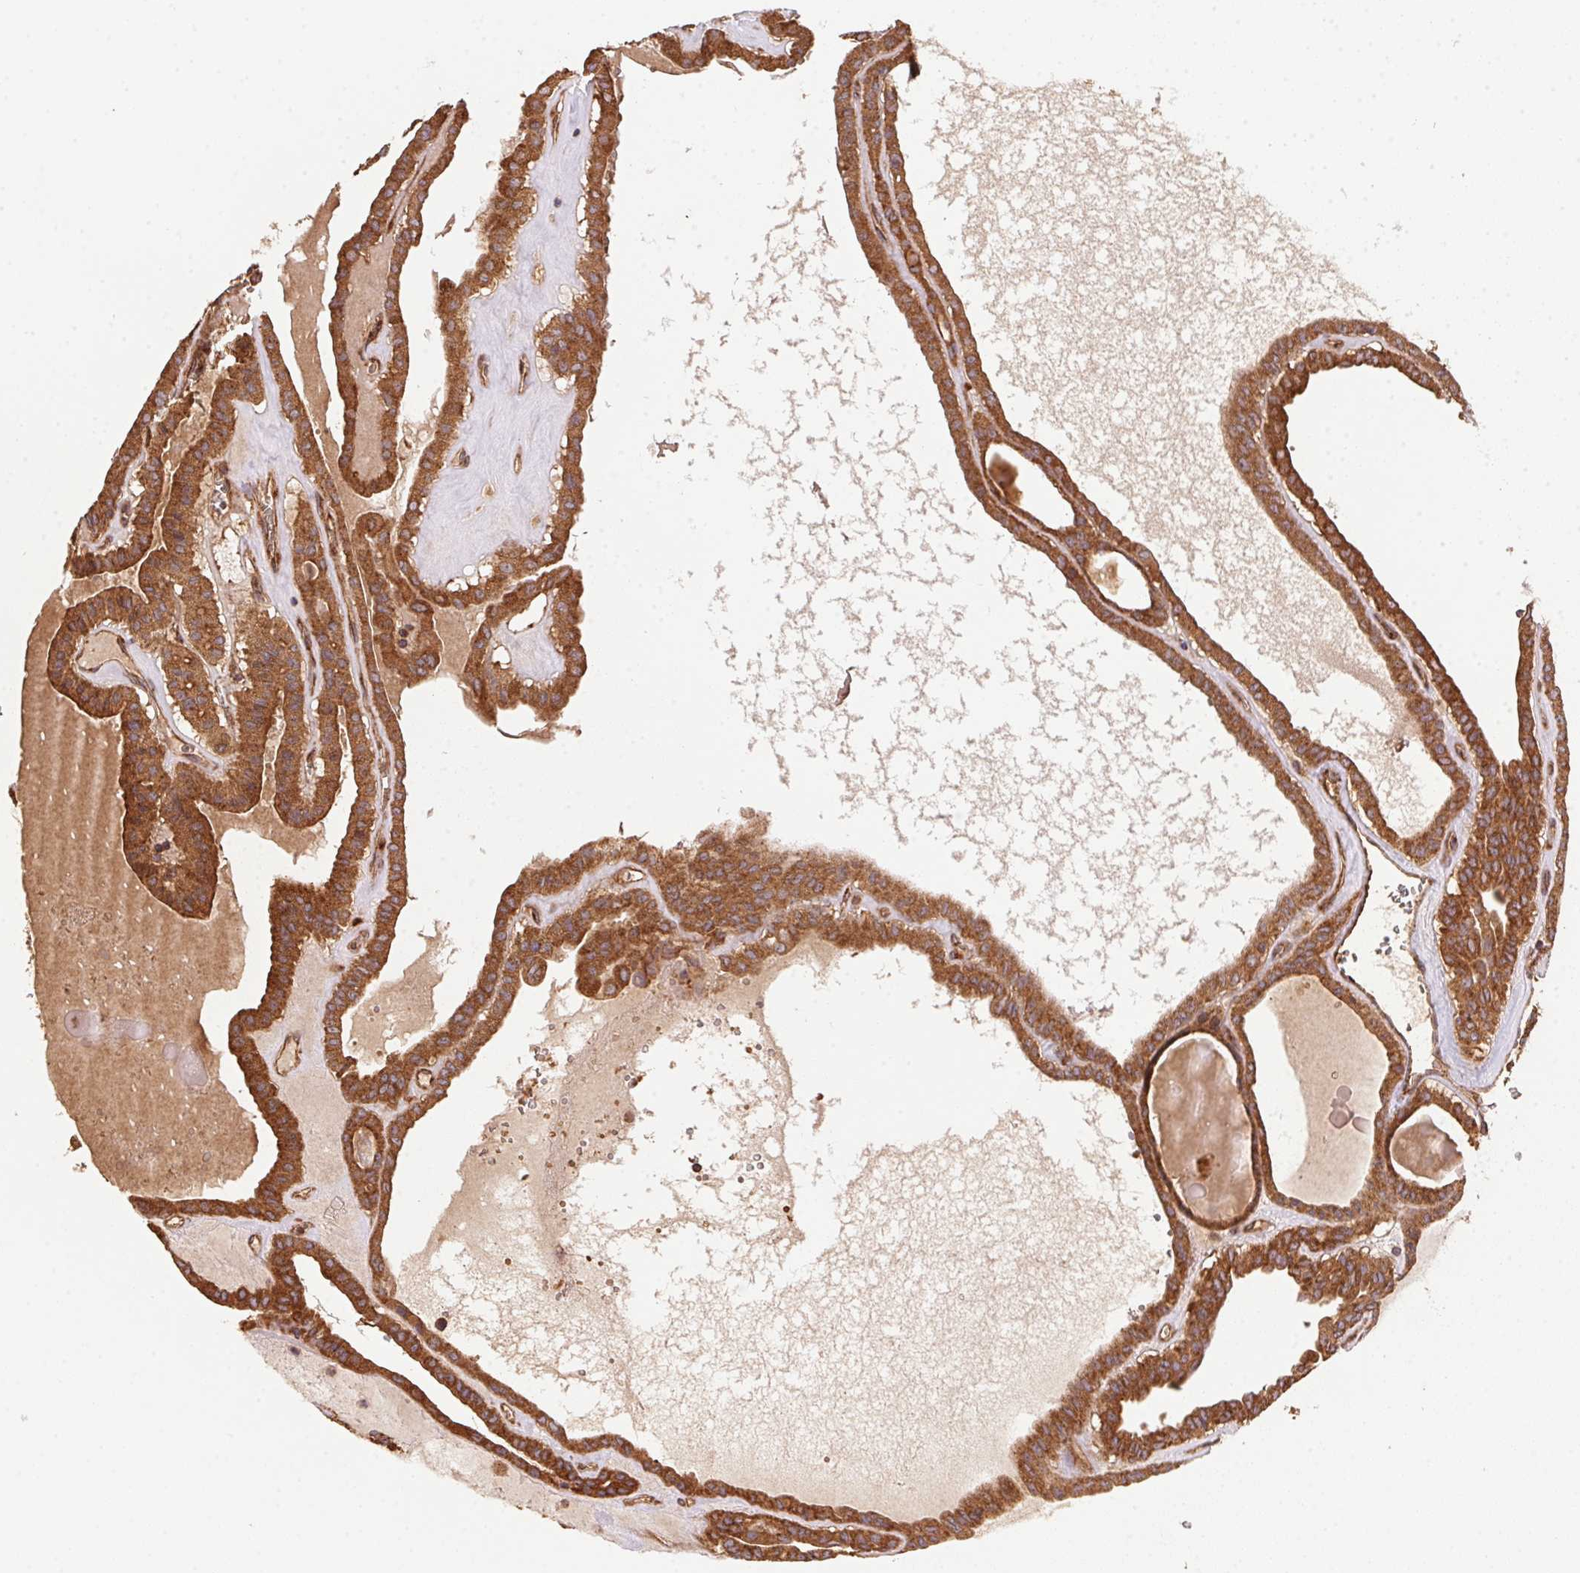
{"staining": {"intensity": "strong", "quantity": ">75%", "location": "cytoplasmic/membranous"}, "tissue": "thyroid cancer", "cell_type": "Tumor cells", "image_type": "cancer", "snomed": [{"axis": "morphology", "description": "Papillary adenocarcinoma, NOS"}, {"axis": "topography", "description": "Thyroid gland"}], "caption": "Brown immunohistochemical staining in papillary adenocarcinoma (thyroid) shows strong cytoplasmic/membranous staining in about >75% of tumor cells.", "gene": "USE1", "patient": {"sex": "male", "age": 52}}